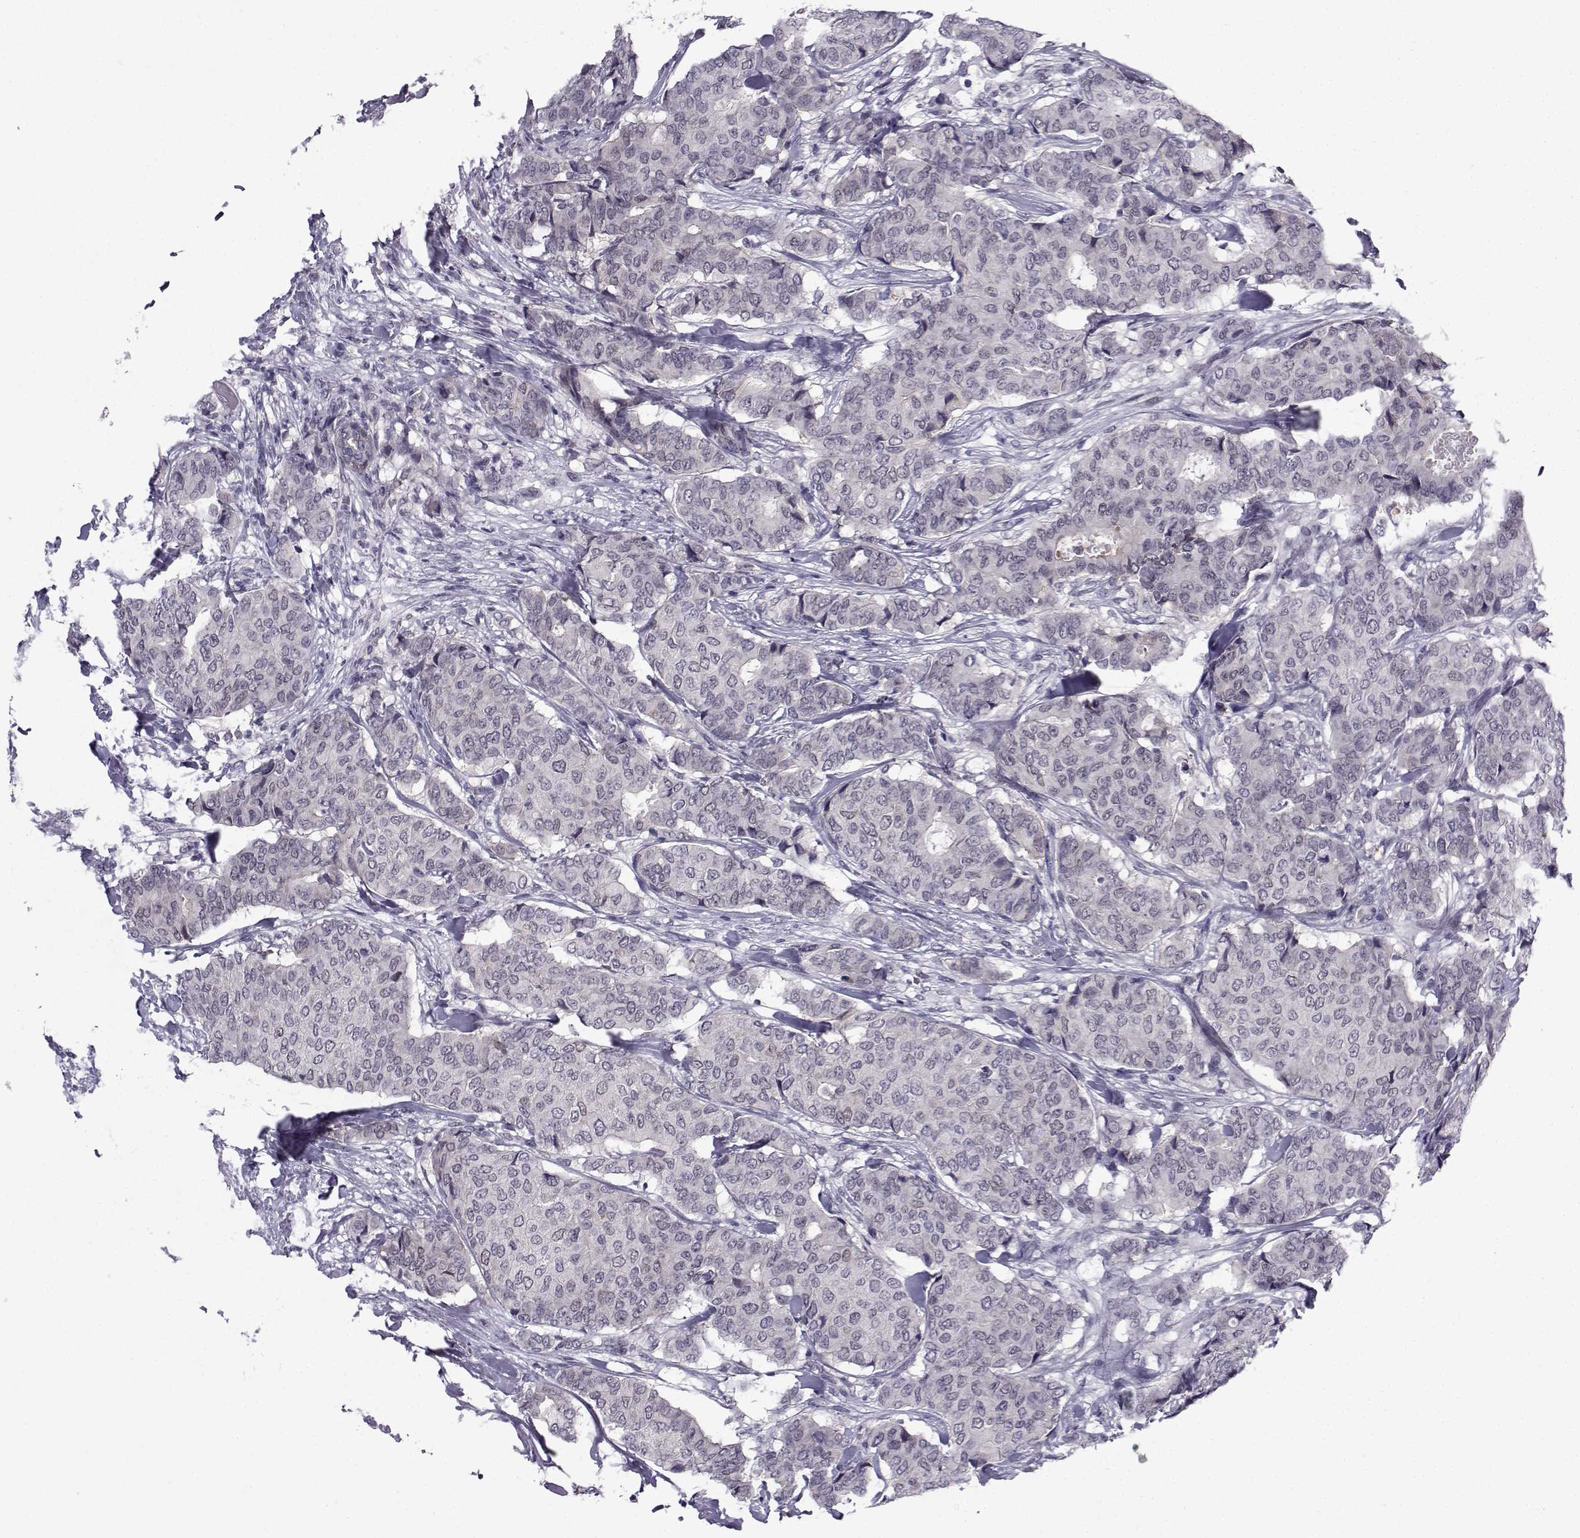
{"staining": {"intensity": "negative", "quantity": "none", "location": "none"}, "tissue": "breast cancer", "cell_type": "Tumor cells", "image_type": "cancer", "snomed": [{"axis": "morphology", "description": "Duct carcinoma"}, {"axis": "topography", "description": "Breast"}], "caption": "A histopathology image of human breast infiltrating ductal carcinoma is negative for staining in tumor cells. (Stains: DAB (3,3'-diaminobenzidine) immunohistochemistry (IHC) with hematoxylin counter stain, Microscopy: brightfield microscopy at high magnification).", "gene": "RBM24", "patient": {"sex": "female", "age": 75}}